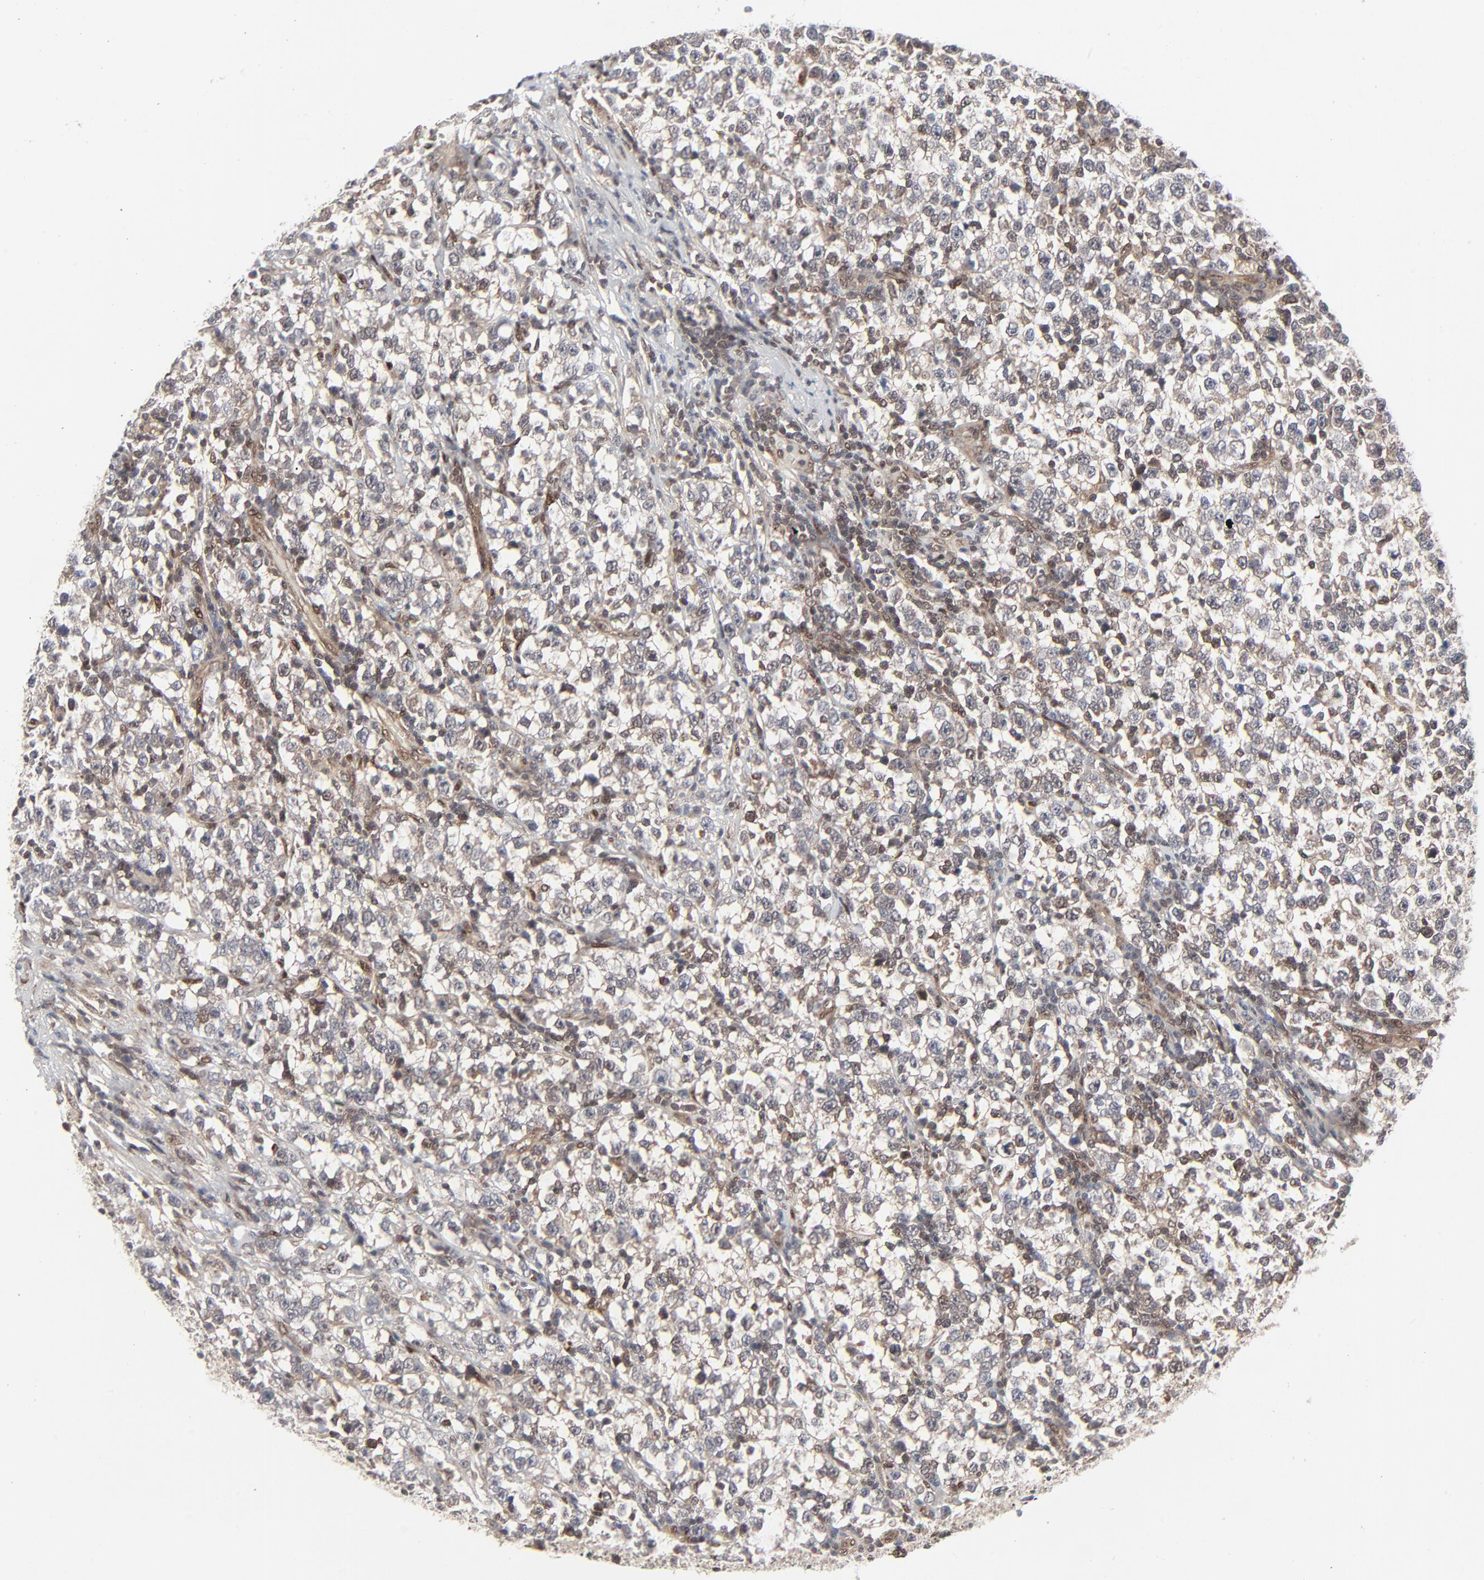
{"staining": {"intensity": "weak", "quantity": "25%-75%", "location": "cytoplasmic/membranous"}, "tissue": "testis cancer", "cell_type": "Tumor cells", "image_type": "cancer", "snomed": [{"axis": "morphology", "description": "Seminoma, NOS"}, {"axis": "topography", "description": "Testis"}], "caption": "Seminoma (testis) stained for a protein (brown) displays weak cytoplasmic/membranous positive expression in about 25%-75% of tumor cells.", "gene": "AKT1", "patient": {"sex": "male", "age": 43}}